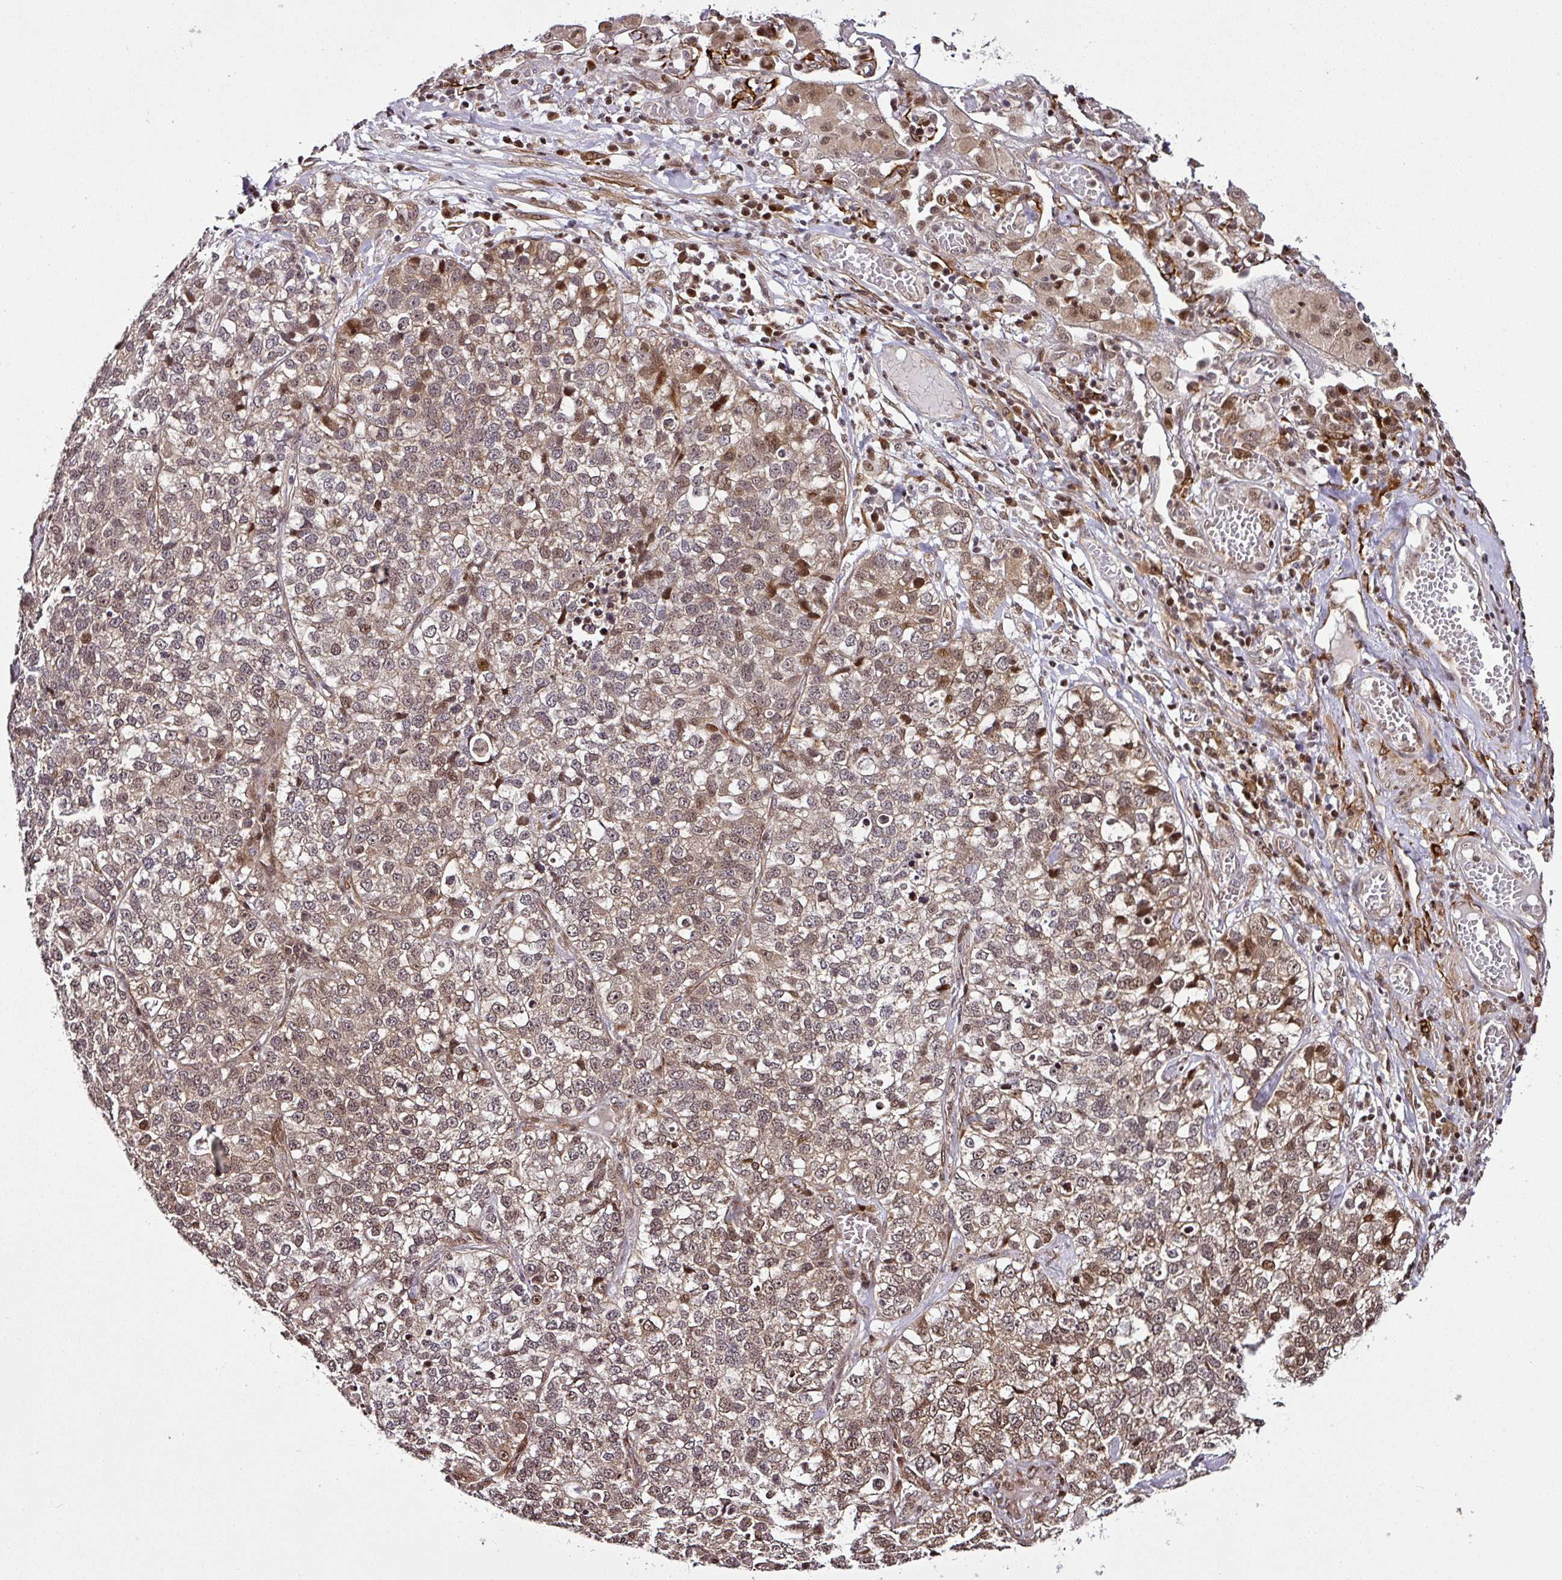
{"staining": {"intensity": "weak", "quantity": "<25%", "location": "nuclear"}, "tissue": "lung cancer", "cell_type": "Tumor cells", "image_type": "cancer", "snomed": [{"axis": "morphology", "description": "Adenocarcinoma, NOS"}, {"axis": "topography", "description": "Lung"}], "caption": "This is an immunohistochemistry image of lung cancer (adenocarcinoma). There is no expression in tumor cells.", "gene": "COPRS", "patient": {"sex": "male", "age": 49}}